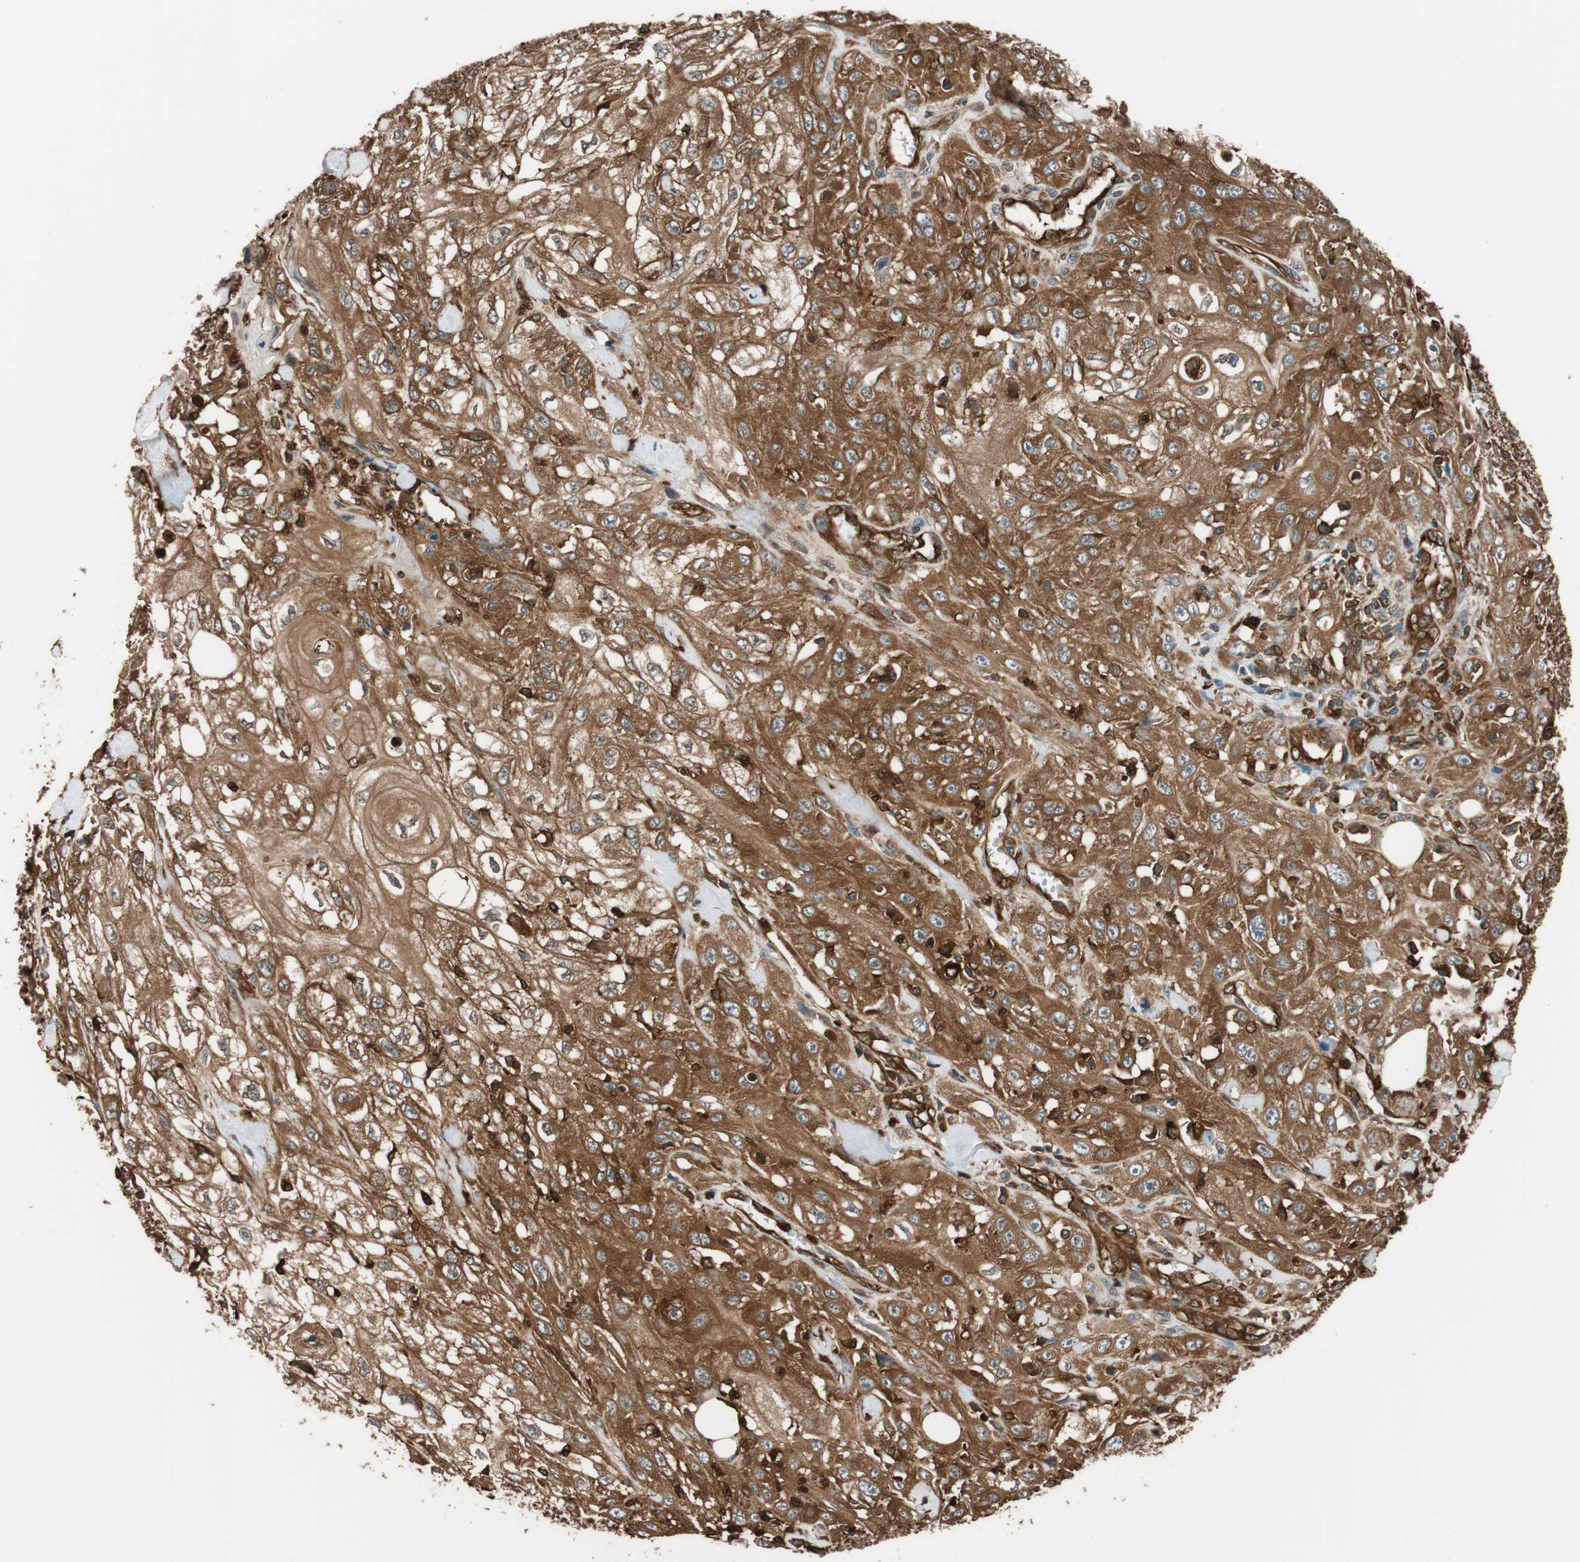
{"staining": {"intensity": "strong", "quantity": ">75%", "location": "cytoplasmic/membranous"}, "tissue": "skin cancer", "cell_type": "Tumor cells", "image_type": "cancer", "snomed": [{"axis": "morphology", "description": "Squamous cell carcinoma, NOS"}, {"axis": "morphology", "description": "Squamous cell carcinoma, metastatic, NOS"}, {"axis": "topography", "description": "Skin"}, {"axis": "topography", "description": "Lymph node"}], "caption": "Tumor cells demonstrate strong cytoplasmic/membranous positivity in approximately >75% of cells in skin squamous cell carcinoma.", "gene": "VASP", "patient": {"sex": "male", "age": 75}}